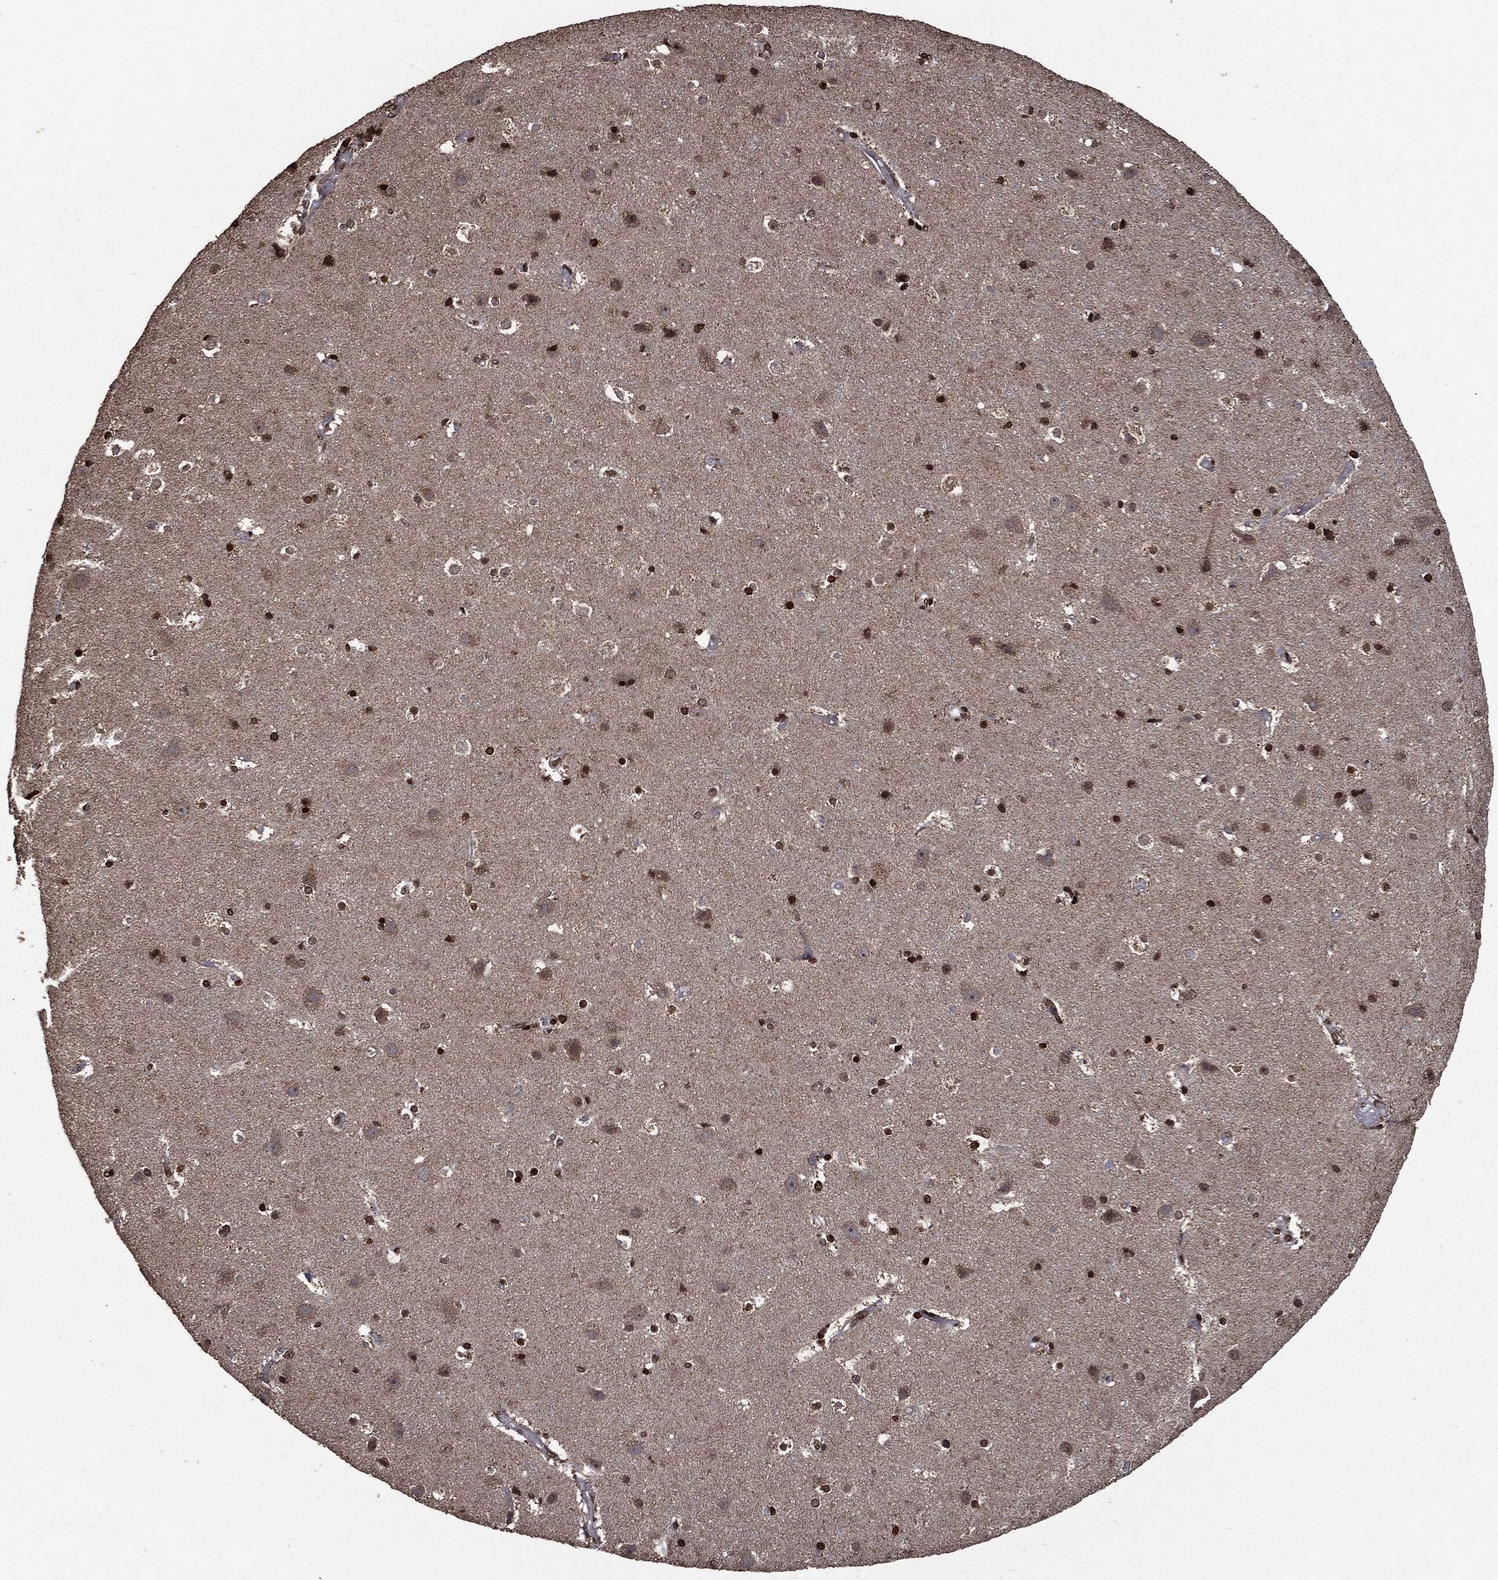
{"staining": {"intensity": "strong", "quantity": ">75%", "location": "nuclear"}, "tissue": "cerebral cortex", "cell_type": "Endothelial cells", "image_type": "normal", "snomed": [{"axis": "morphology", "description": "Normal tissue, NOS"}, {"axis": "topography", "description": "Cerebral cortex"}], "caption": "Brown immunohistochemical staining in benign cerebral cortex exhibits strong nuclear expression in about >75% of endothelial cells. (DAB = brown stain, brightfield microscopy at high magnification).", "gene": "PPP6R2", "patient": {"sex": "female", "age": 52}}